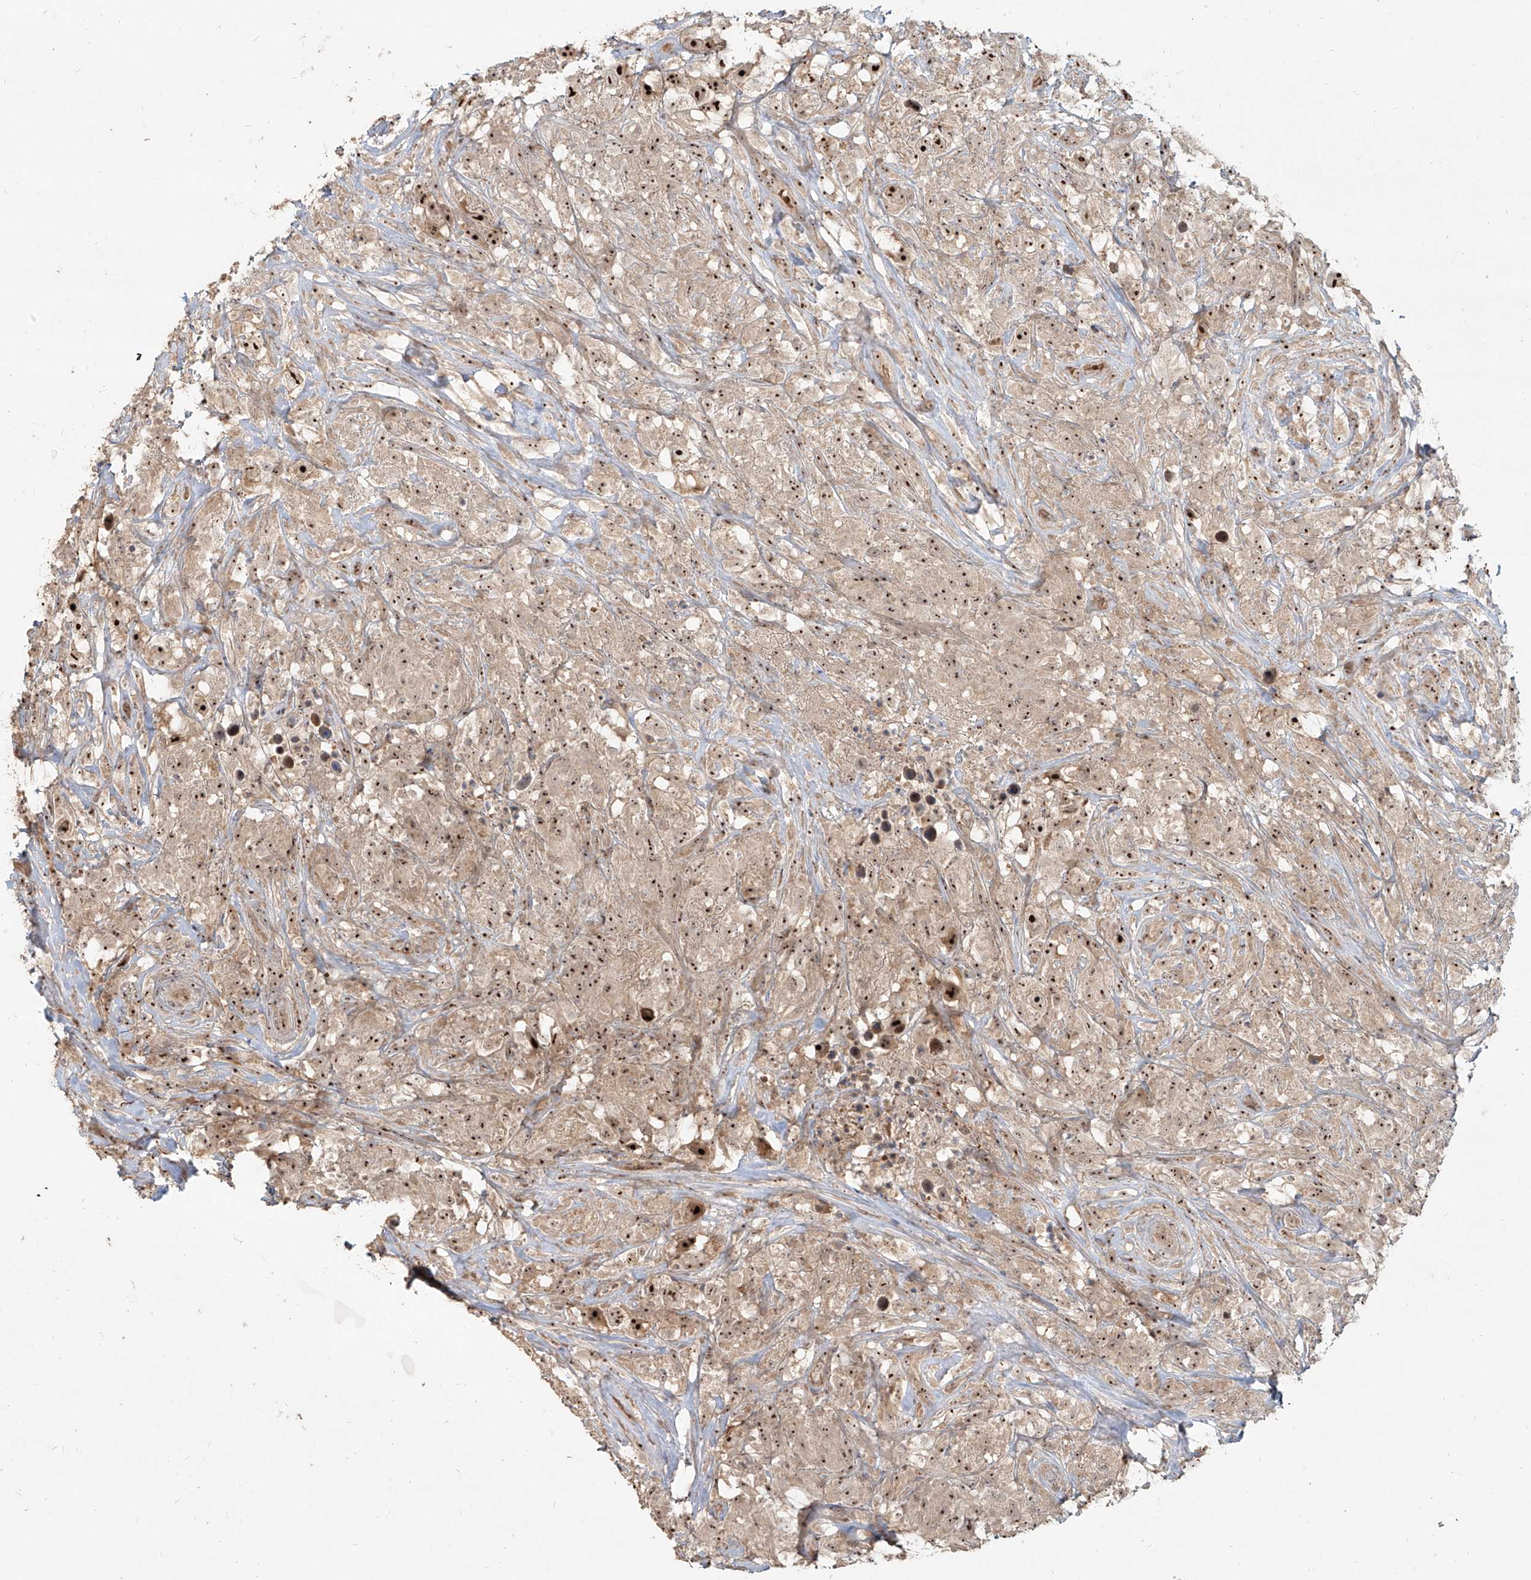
{"staining": {"intensity": "strong", "quantity": "25%-75%", "location": "cytoplasmic/membranous,nuclear"}, "tissue": "testis cancer", "cell_type": "Tumor cells", "image_type": "cancer", "snomed": [{"axis": "morphology", "description": "Seminoma, NOS"}, {"axis": "topography", "description": "Testis"}], "caption": "Strong cytoplasmic/membranous and nuclear expression is appreciated in approximately 25%-75% of tumor cells in seminoma (testis).", "gene": "BYSL", "patient": {"sex": "male", "age": 49}}